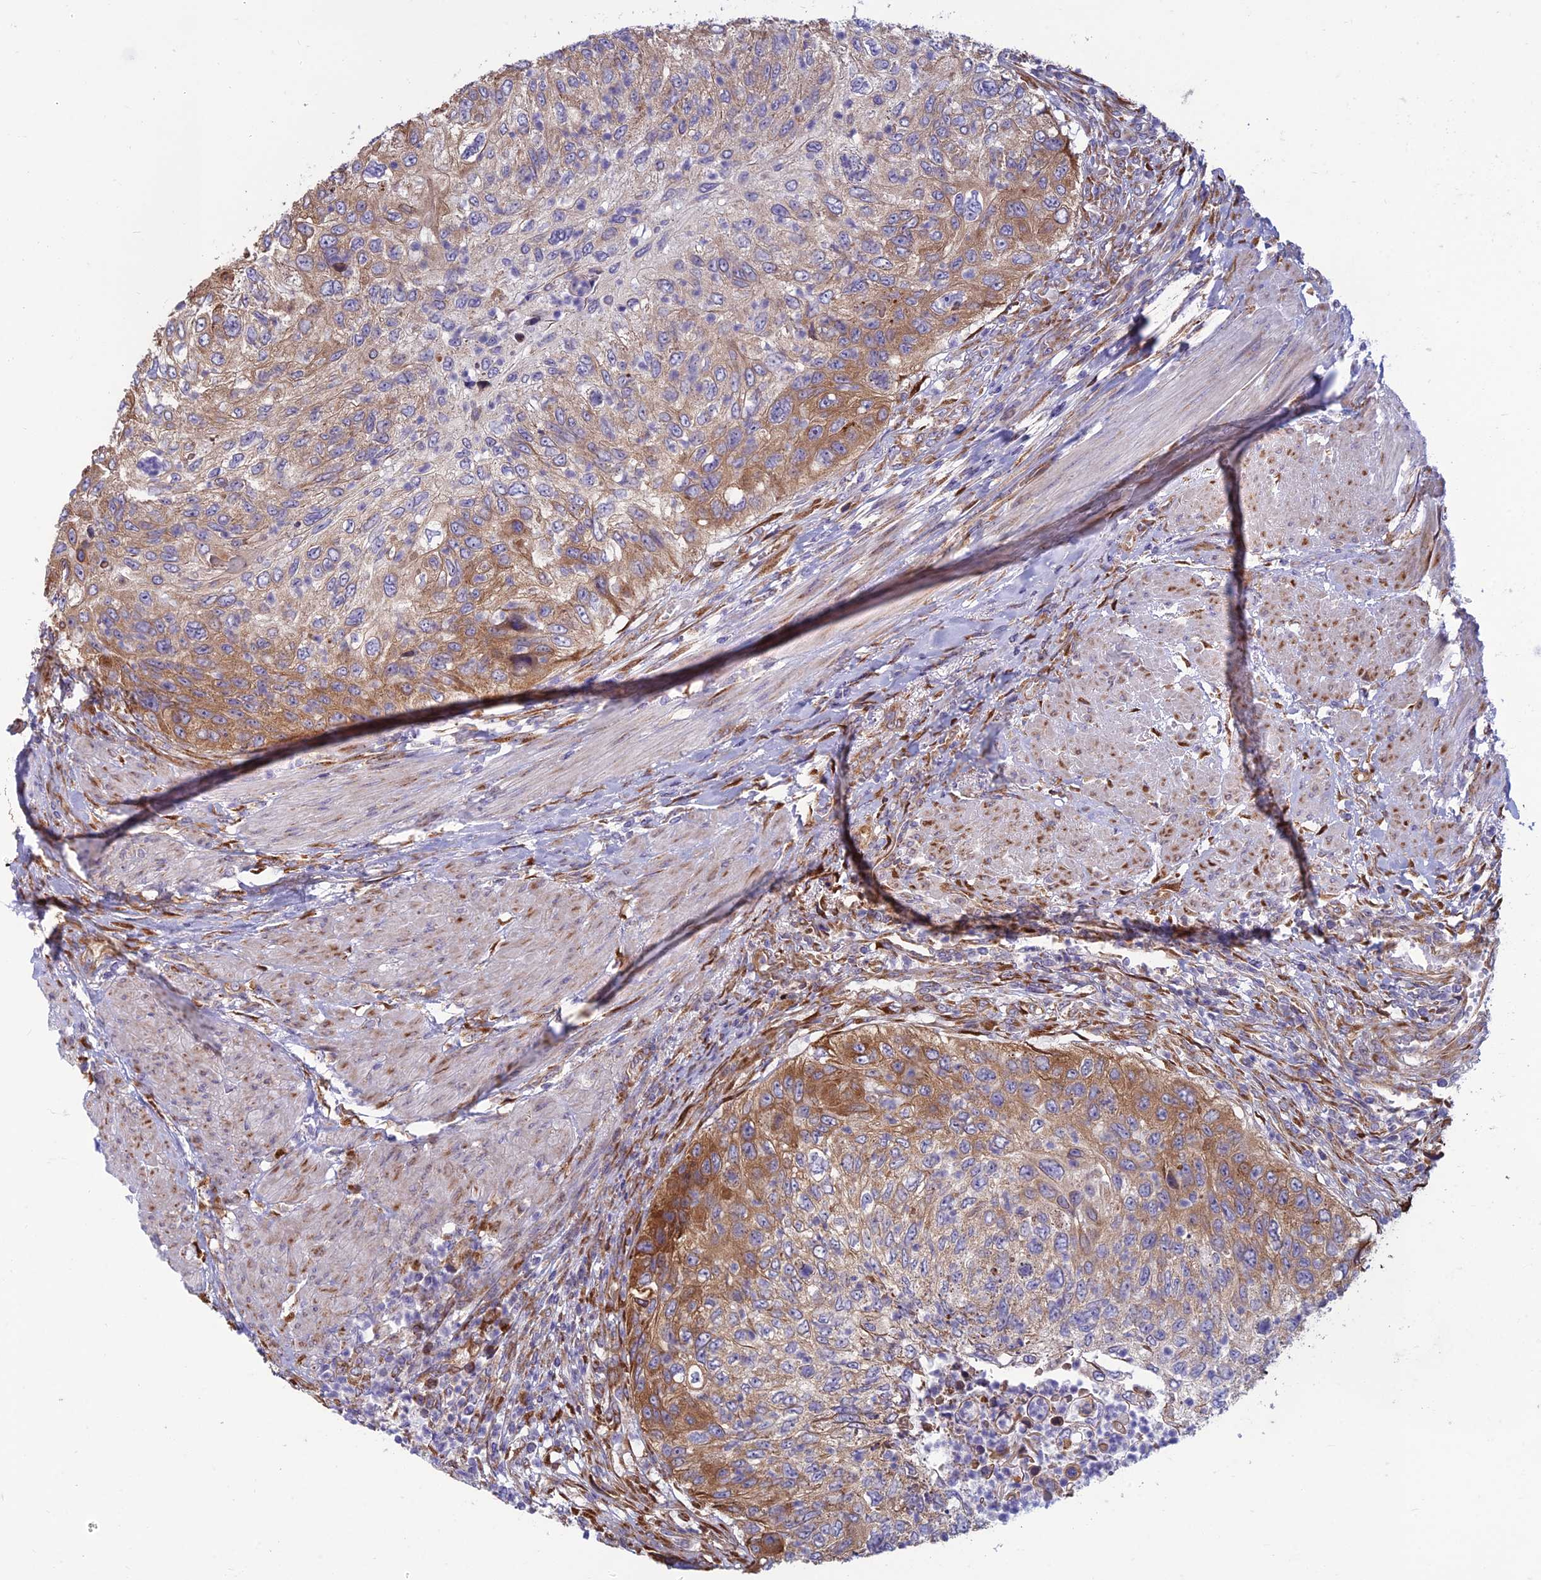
{"staining": {"intensity": "moderate", "quantity": "25%-75%", "location": "cytoplasmic/membranous"}, "tissue": "urothelial cancer", "cell_type": "Tumor cells", "image_type": "cancer", "snomed": [{"axis": "morphology", "description": "Urothelial carcinoma, High grade"}, {"axis": "topography", "description": "Urinary bladder"}], "caption": "IHC (DAB (3,3'-diaminobenzidine)) staining of urothelial cancer demonstrates moderate cytoplasmic/membranous protein positivity in approximately 25%-75% of tumor cells.", "gene": "RPL17-C18orf32", "patient": {"sex": "female", "age": 60}}